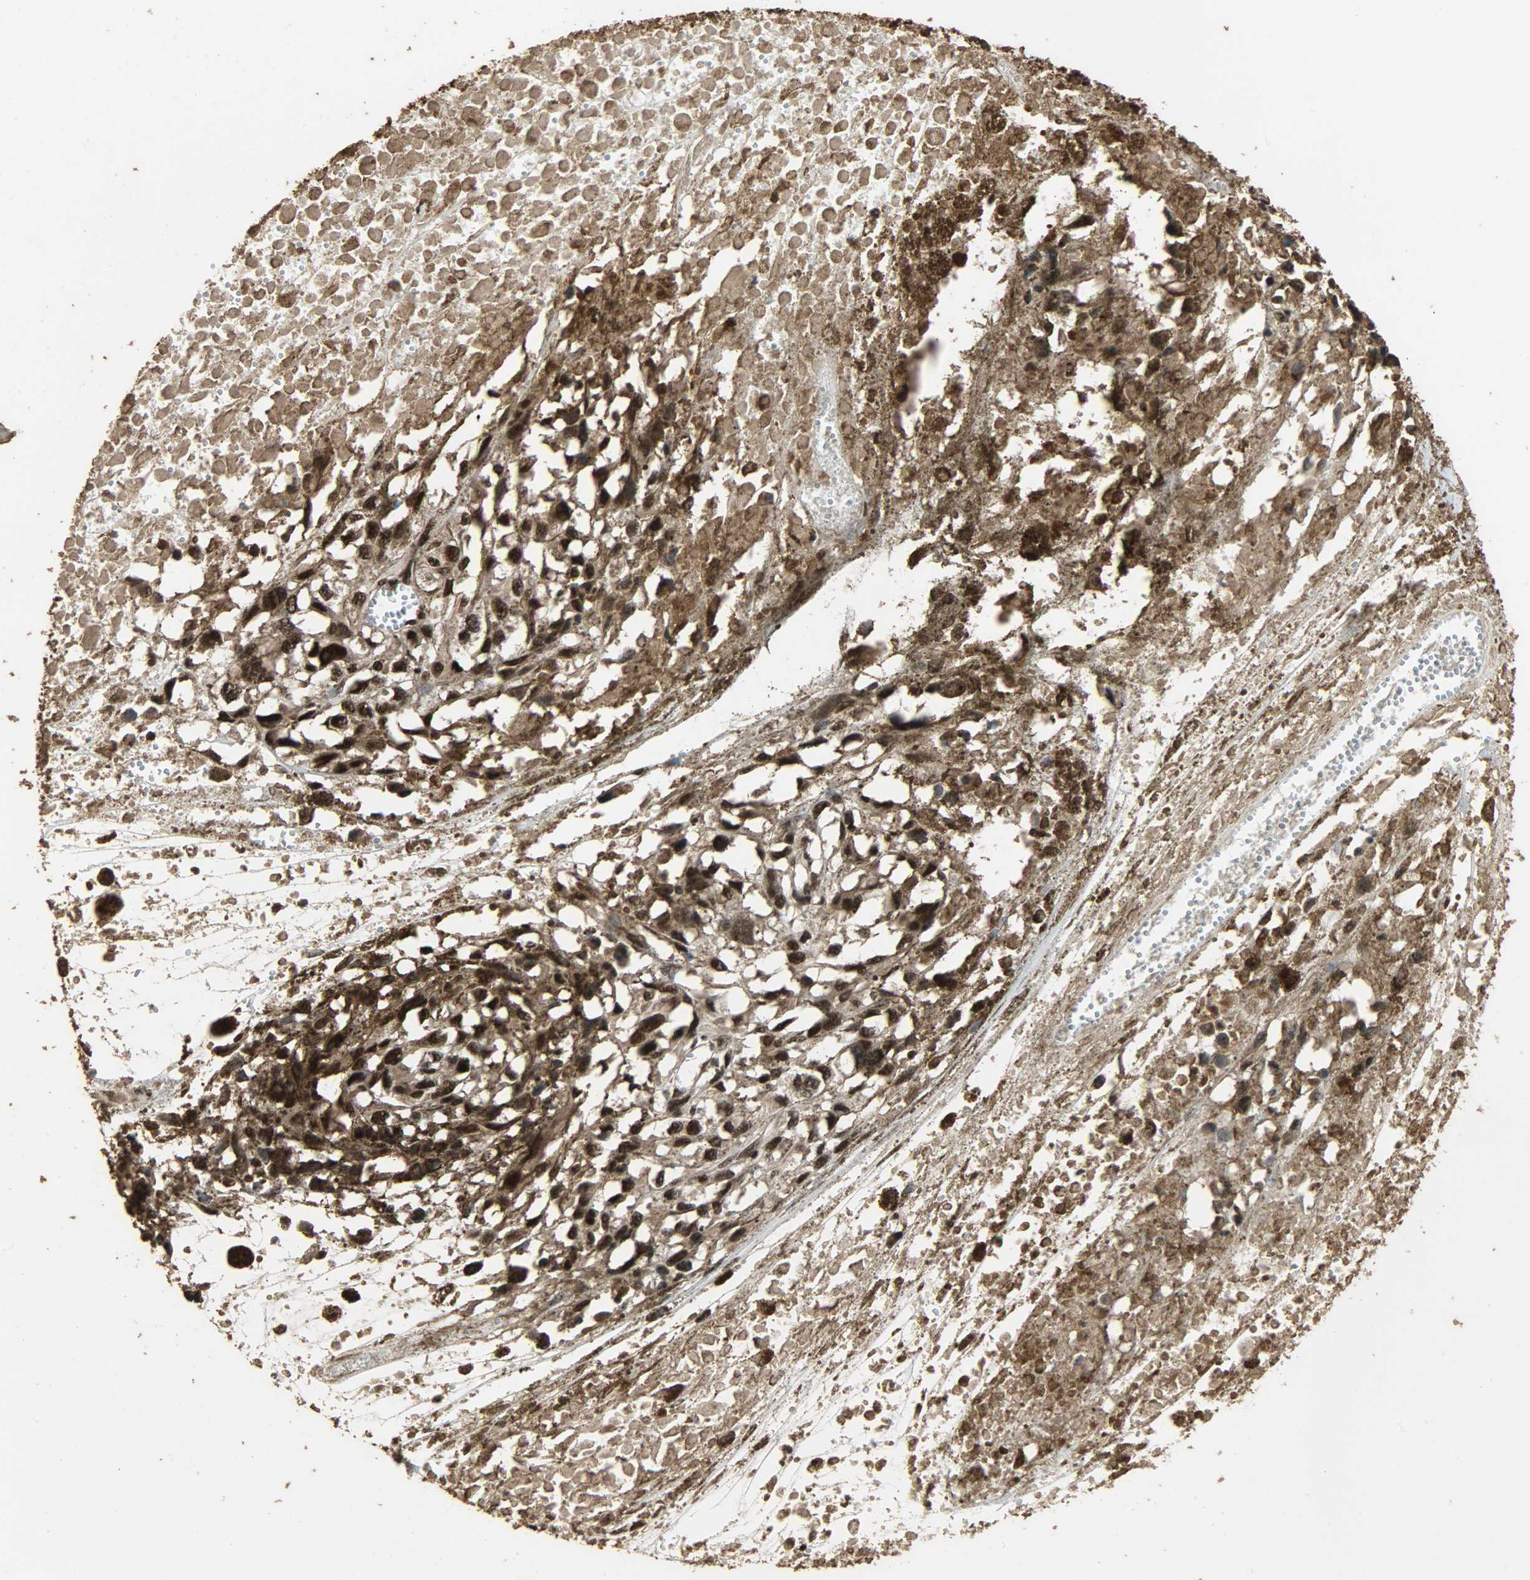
{"staining": {"intensity": "strong", "quantity": ">75%", "location": "cytoplasmic/membranous,nuclear"}, "tissue": "melanoma", "cell_type": "Tumor cells", "image_type": "cancer", "snomed": [{"axis": "morphology", "description": "Malignant melanoma, Metastatic site"}, {"axis": "topography", "description": "Lymph node"}], "caption": "Immunohistochemistry (IHC) (DAB) staining of melanoma reveals strong cytoplasmic/membranous and nuclear protein expression in about >75% of tumor cells.", "gene": "CCNT2", "patient": {"sex": "male", "age": 59}}